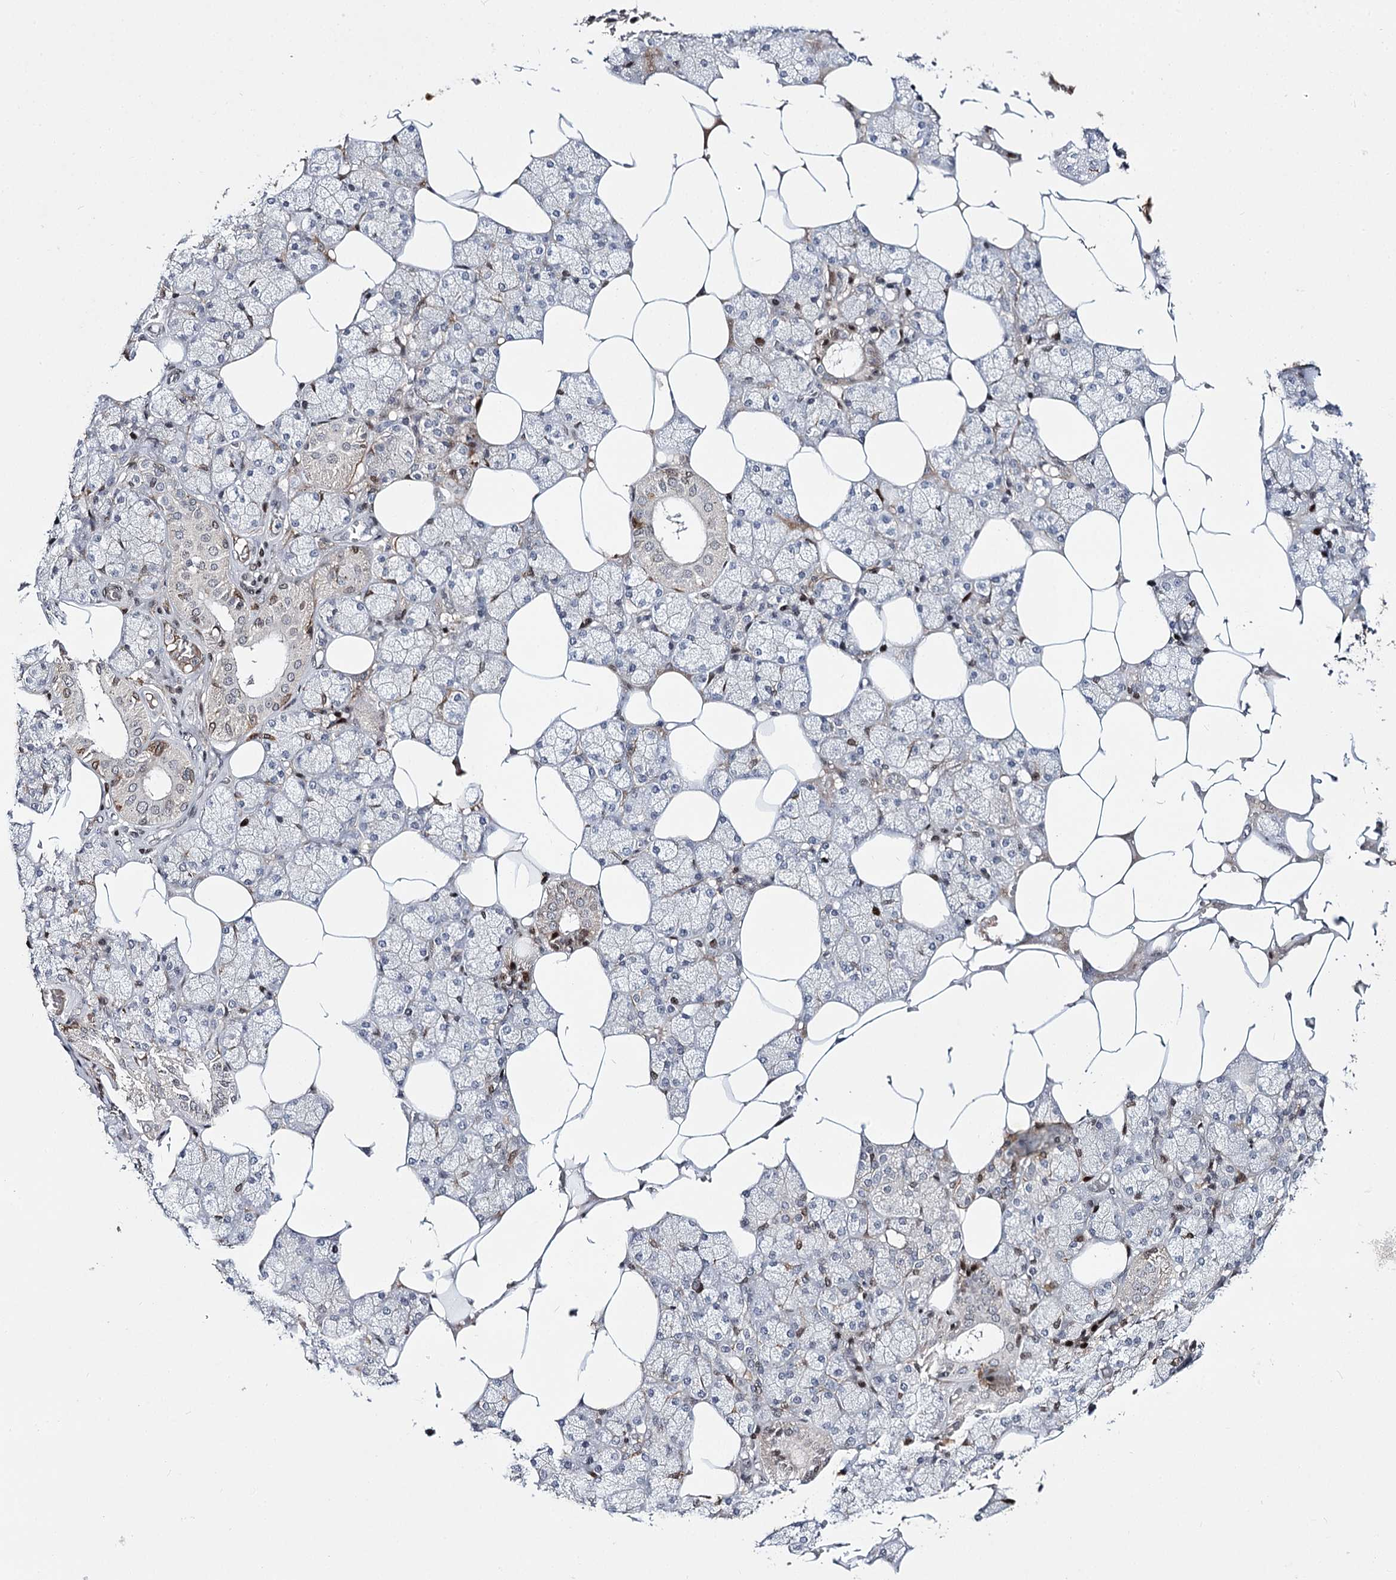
{"staining": {"intensity": "moderate", "quantity": "<25%", "location": "nuclear"}, "tissue": "salivary gland", "cell_type": "Glandular cells", "image_type": "normal", "snomed": [{"axis": "morphology", "description": "Normal tissue, NOS"}, {"axis": "topography", "description": "Salivary gland"}], "caption": "The image displays immunohistochemical staining of unremarkable salivary gland. There is moderate nuclear expression is identified in about <25% of glandular cells.", "gene": "ITFG2", "patient": {"sex": "male", "age": 62}}